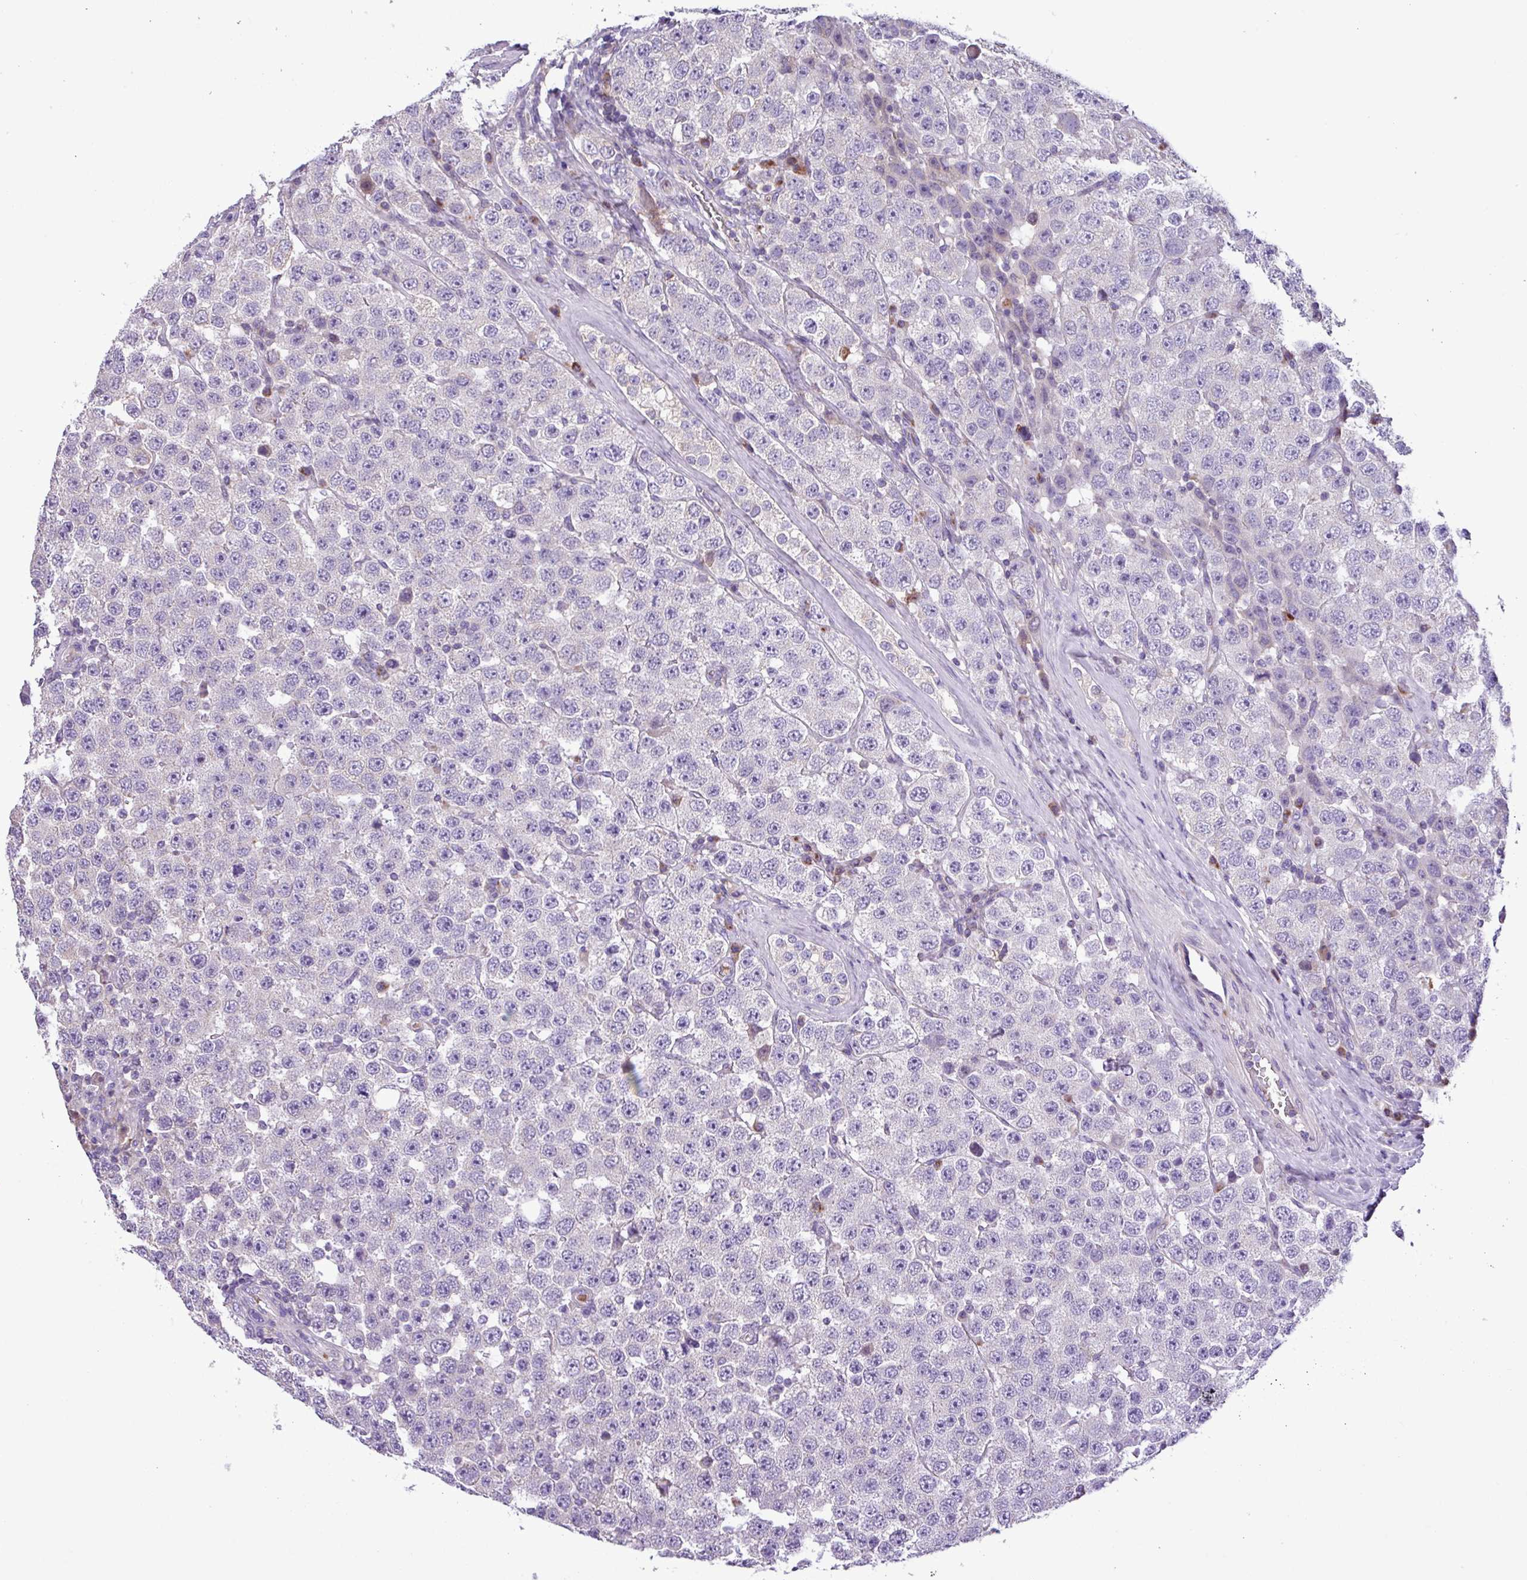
{"staining": {"intensity": "negative", "quantity": "none", "location": "none"}, "tissue": "testis cancer", "cell_type": "Tumor cells", "image_type": "cancer", "snomed": [{"axis": "morphology", "description": "Seminoma, NOS"}, {"axis": "topography", "description": "Testis"}], "caption": "Immunohistochemistry histopathology image of neoplastic tissue: human testis seminoma stained with DAB (3,3'-diaminobenzidine) shows no significant protein positivity in tumor cells. (Brightfield microscopy of DAB IHC at high magnification).", "gene": "FAM183A", "patient": {"sex": "male", "age": 28}}